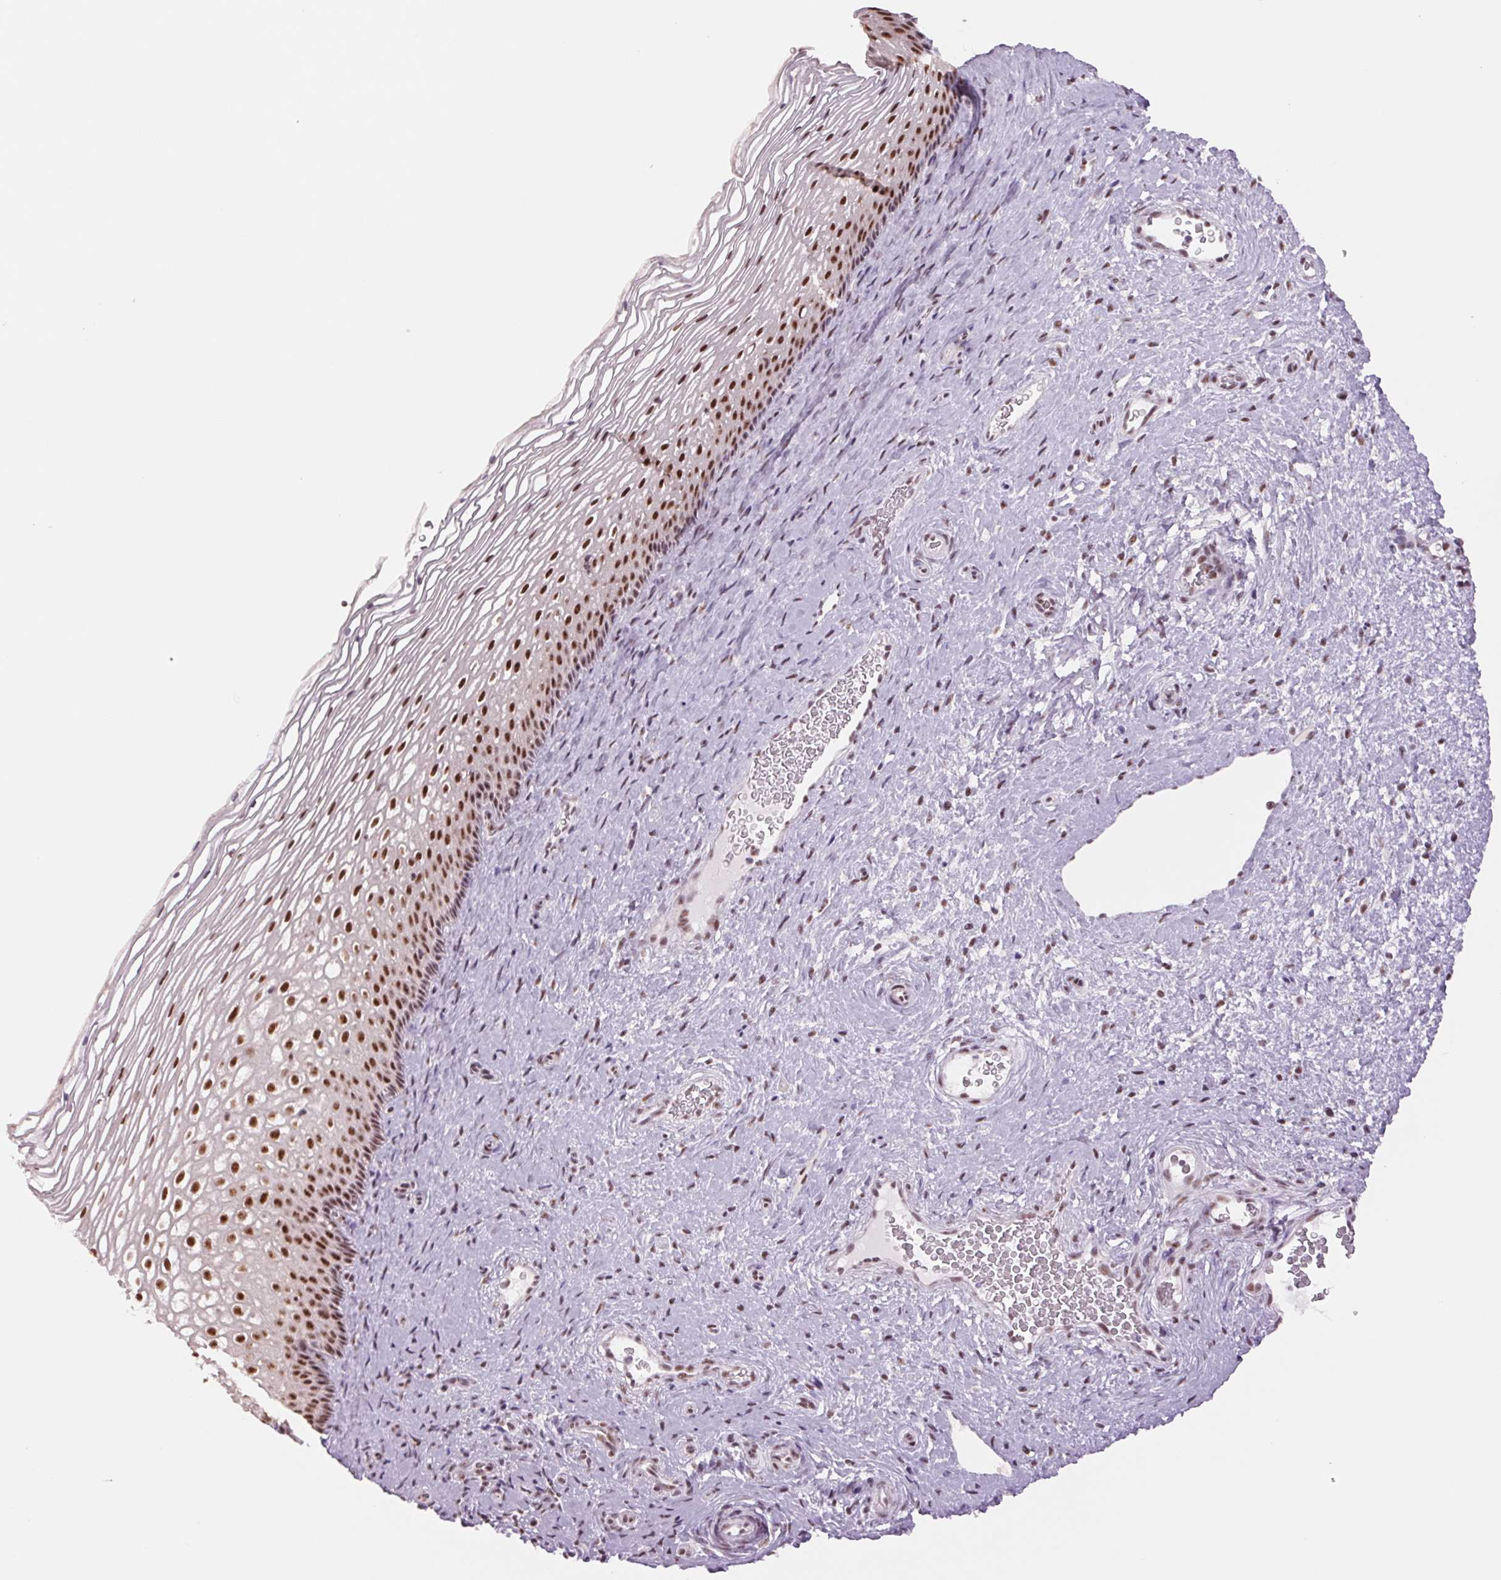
{"staining": {"intensity": "strong", "quantity": ">75%", "location": "nuclear"}, "tissue": "cervix", "cell_type": "Glandular cells", "image_type": "normal", "snomed": [{"axis": "morphology", "description": "Normal tissue, NOS"}, {"axis": "topography", "description": "Cervix"}], "caption": "High-power microscopy captured an immunohistochemistry photomicrograph of unremarkable cervix, revealing strong nuclear expression in about >75% of glandular cells.", "gene": "ZC3H14", "patient": {"sex": "female", "age": 34}}